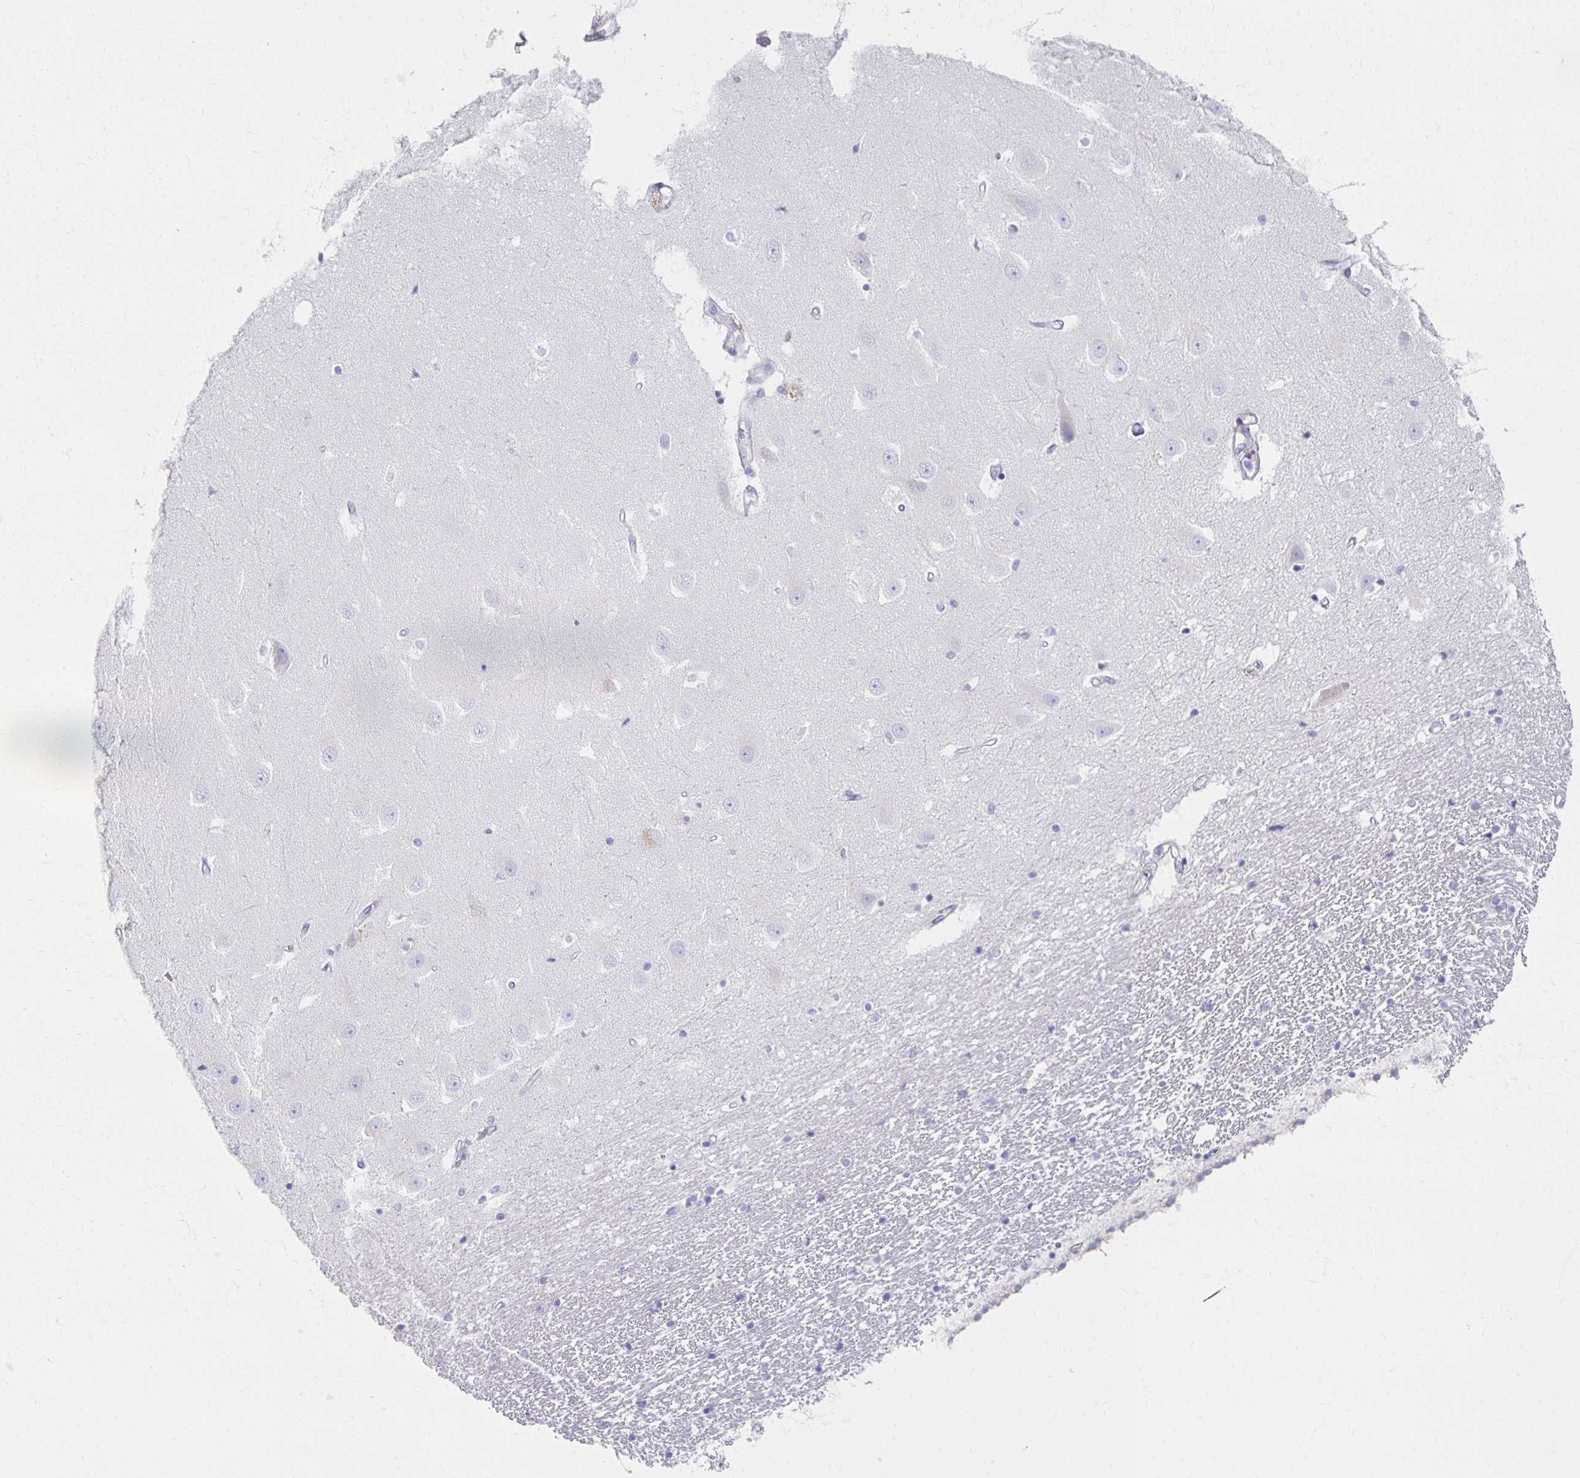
{"staining": {"intensity": "negative", "quantity": "none", "location": "none"}, "tissue": "hippocampus", "cell_type": "Glial cells", "image_type": "normal", "snomed": [{"axis": "morphology", "description": "Normal tissue, NOS"}, {"axis": "topography", "description": "Hippocampus"}], "caption": "Protein analysis of normal hippocampus demonstrates no significant expression in glial cells. Brightfield microscopy of immunohistochemistry stained with DAB (brown) and hematoxylin (blue), captured at high magnification.", "gene": "TEX44", "patient": {"sex": "male", "age": 63}}